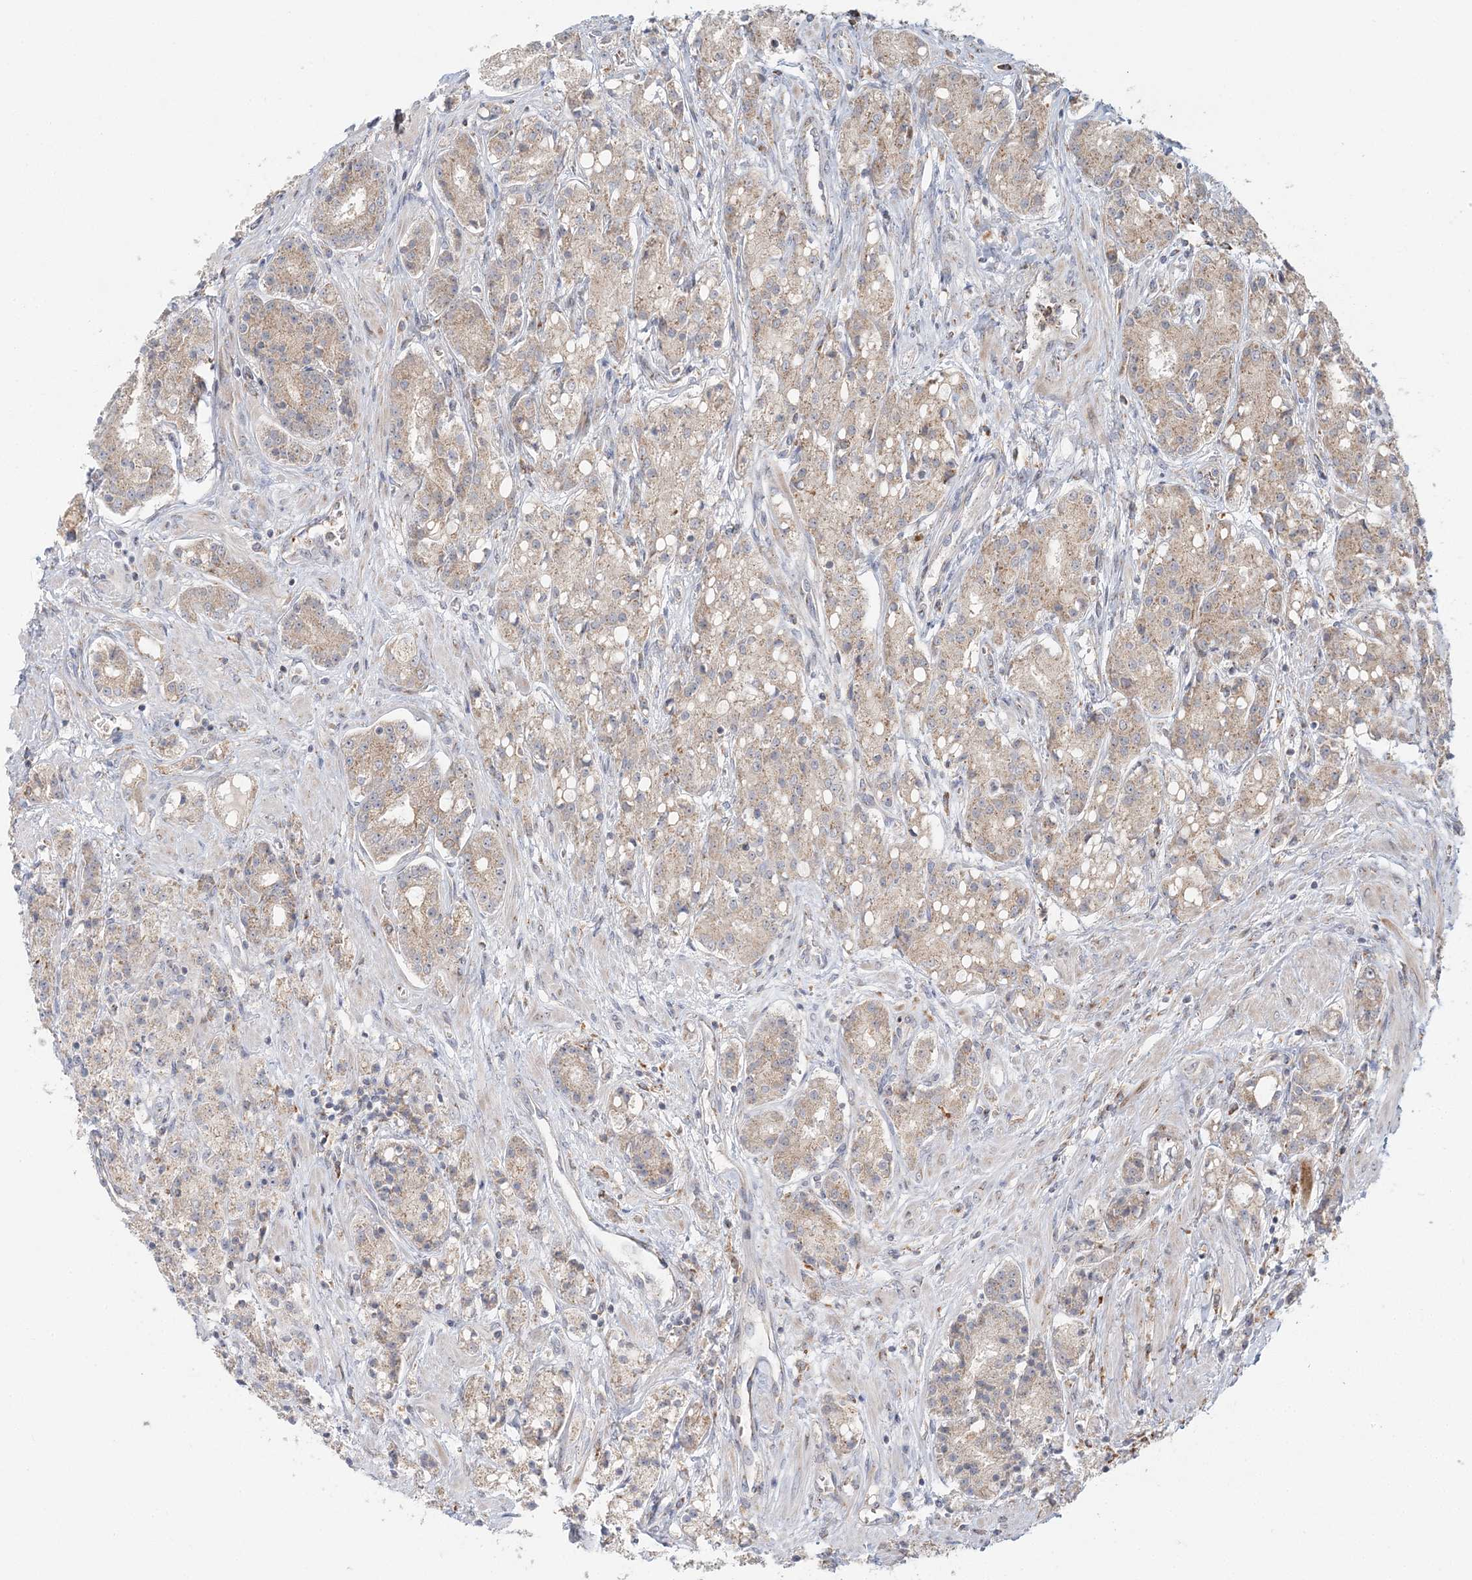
{"staining": {"intensity": "negative", "quantity": "none", "location": "none"}, "tissue": "prostate cancer", "cell_type": "Tumor cells", "image_type": "cancer", "snomed": [{"axis": "morphology", "description": "Adenocarcinoma, High grade"}, {"axis": "topography", "description": "Prostate"}], "caption": "Immunohistochemistry image of neoplastic tissue: prostate cancer stained with DAB reveals no significant protein expression in tumor cells.", "gene": "ABCC3", "patient": {"sex": "male", "age": 60}}